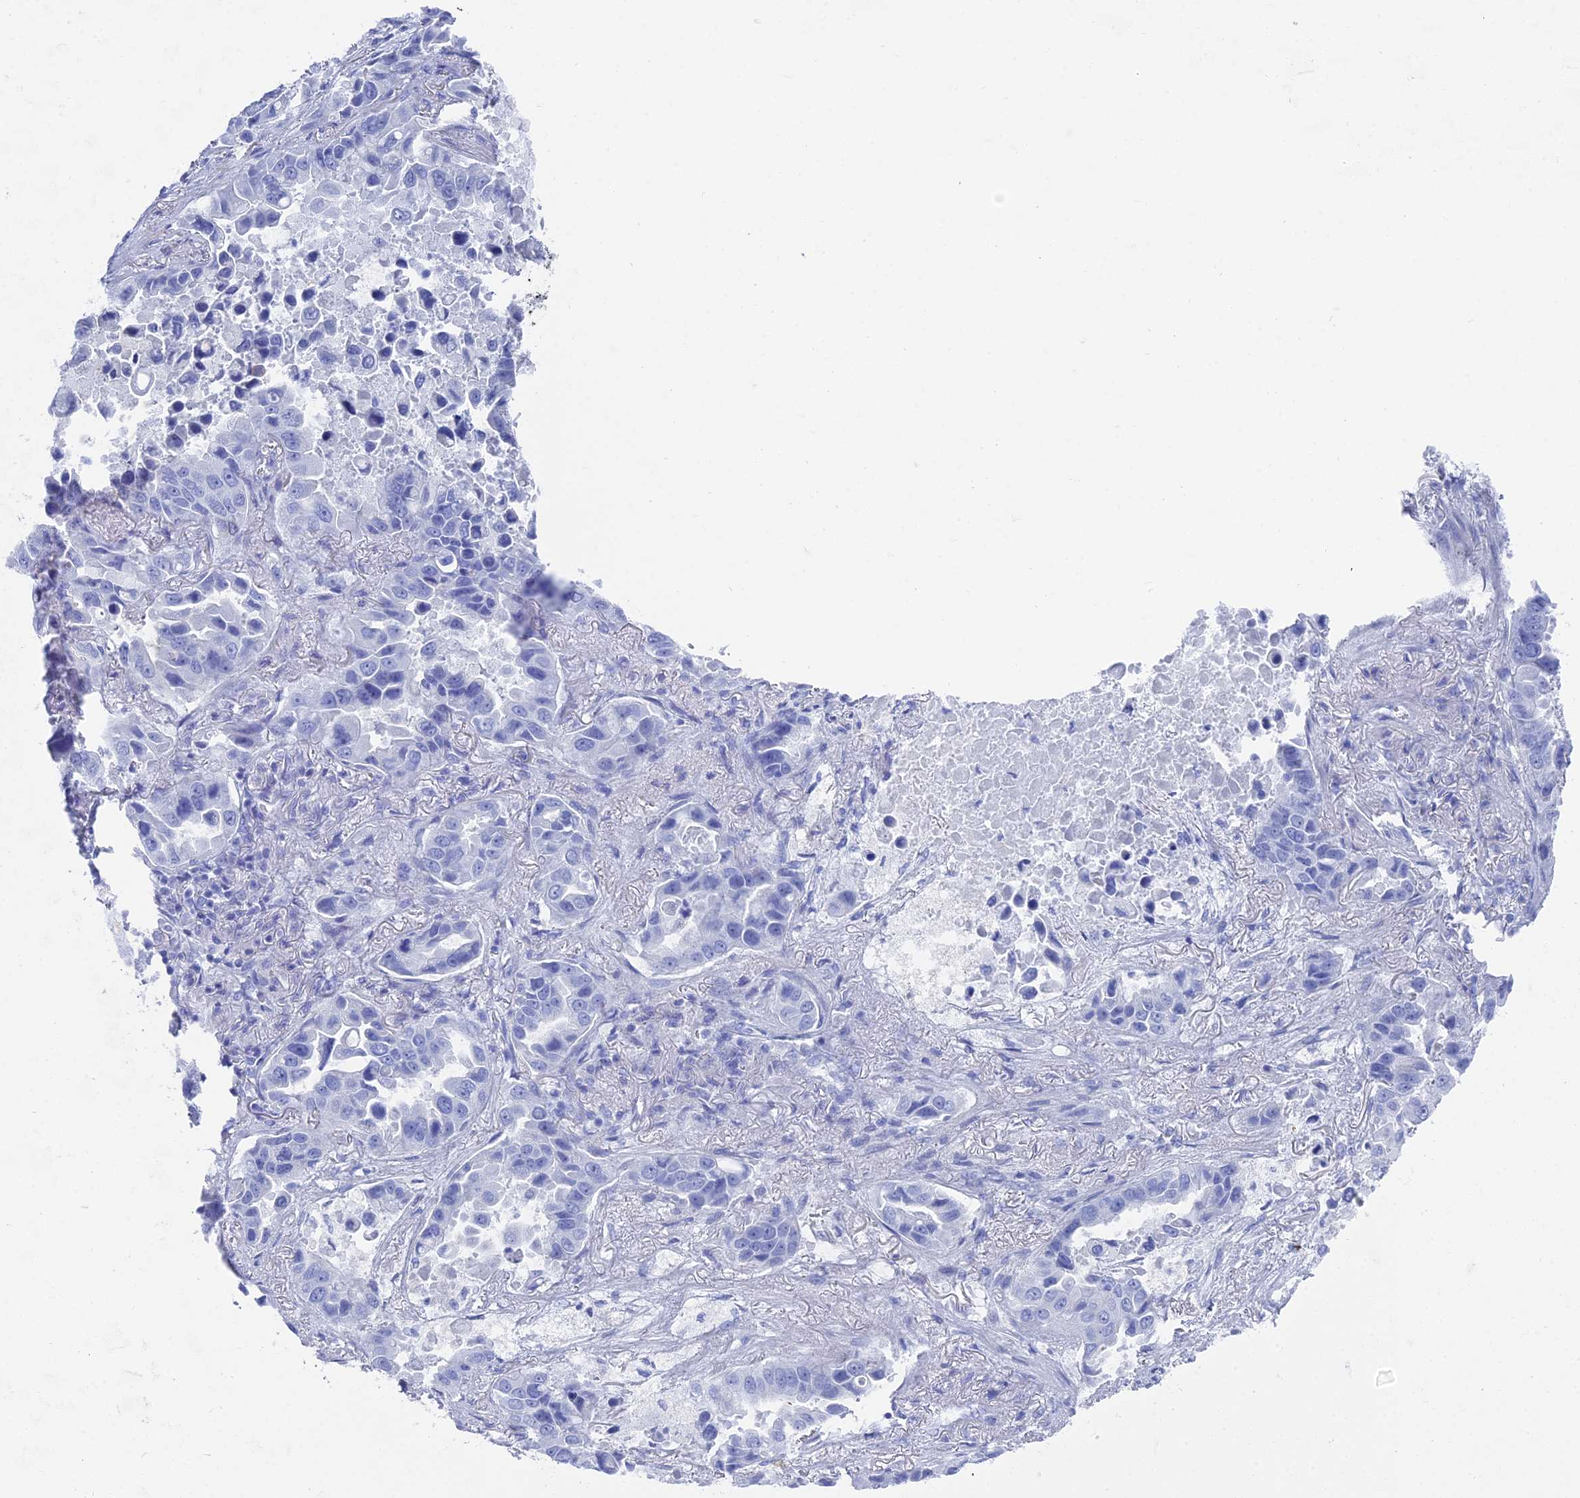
{"staining": {"intensity": "negative", "quantity": "none", "location": "none"}, "tissue": "lung cancer", "cell_type": "Tumor cells", "image_type": "cancer", "snomed": [{"axis": "morphology", "description": "Adenocarcinoma, NOS"}, {"axis": "topography", "description": "Lung"}], "caption": "Immunohistochemical staining of lung cancer (adenocarcinoma) demonstrates no significant positivity in tumor cells.", "gene": "ENPP3", "patient": {"sex": "male", "age": 64}}